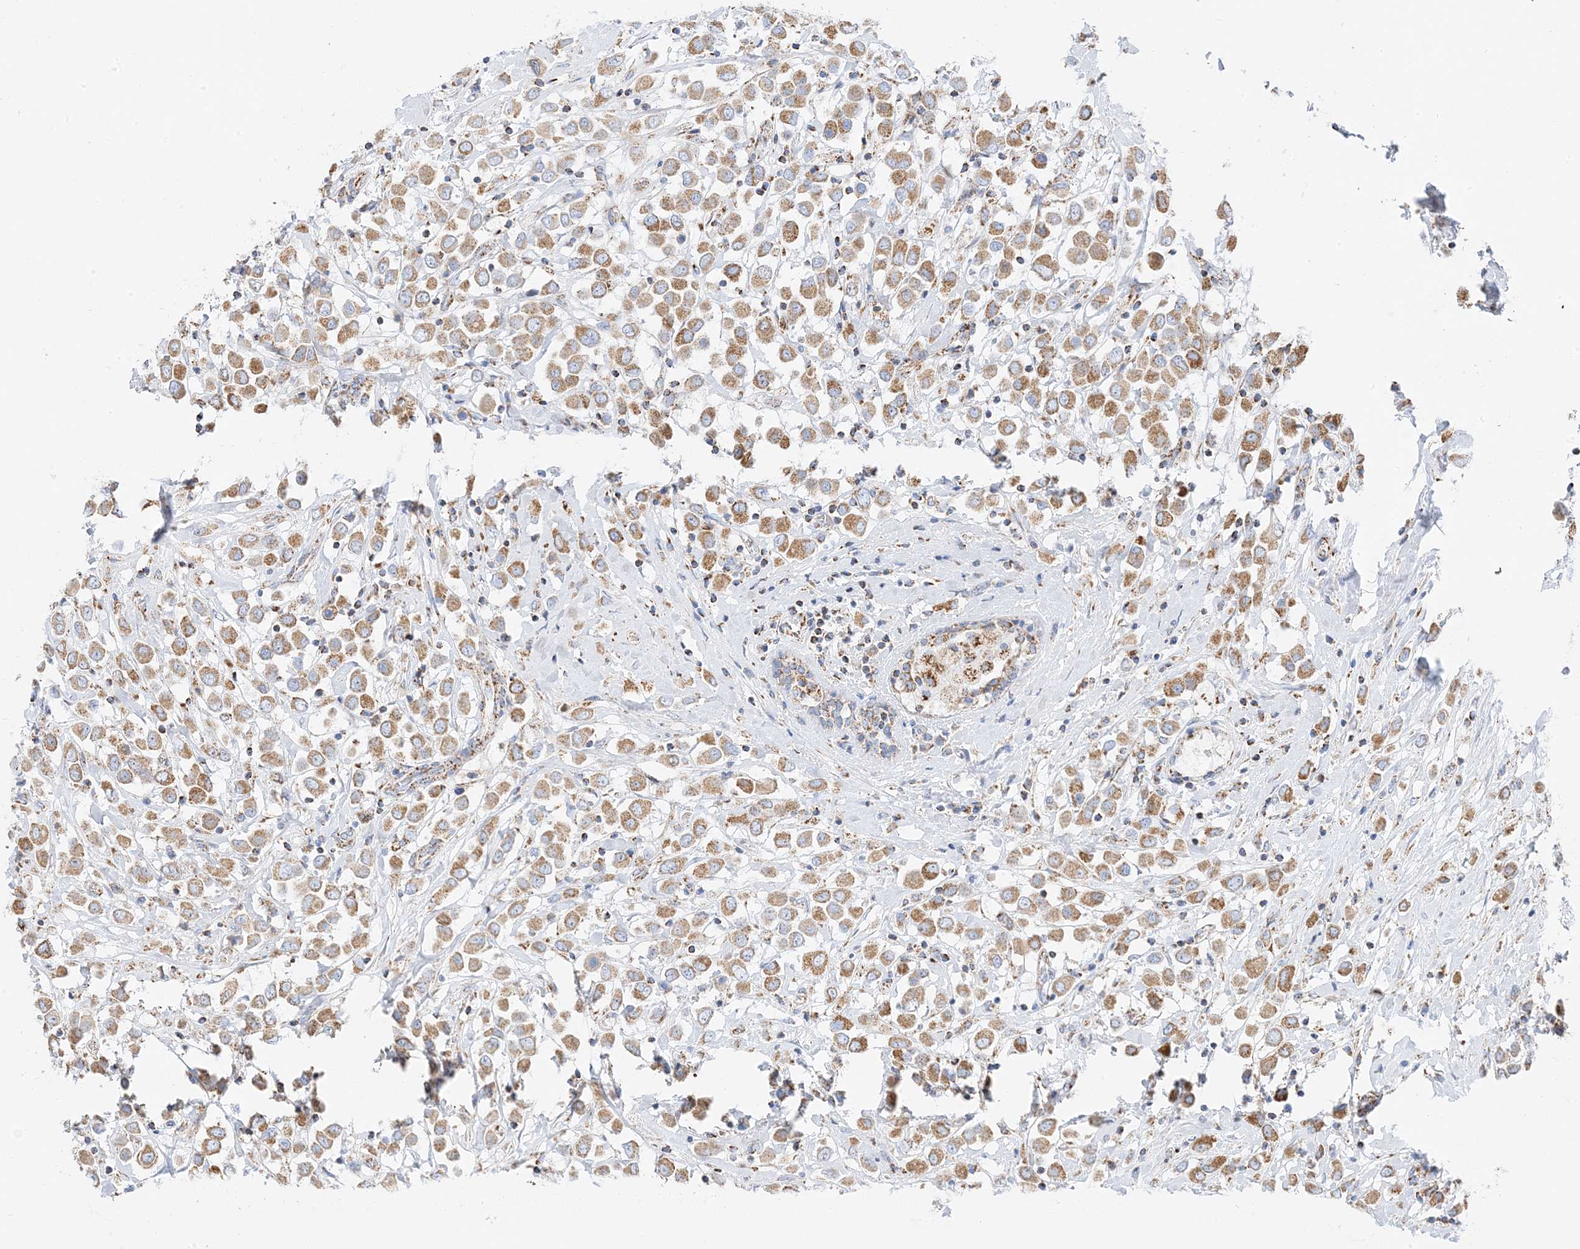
{"staining": {"intensity": "moderate", "quantity": ">75%", "location": "cytoplasmic/membranous"}, "tissue": "breast cancer", "cell_type": "Tumor cells", "image_type": "cancer", "snomed": [{"axis": "morphology", "description": "Duct carcinoma"}, {"axis": "topography", "description": "Breast"}], "caption": "Immunohistochemical staining of breast invasive ductal carcinoma shows moderate cytoplasmic/membranous protein expression in about >75% of tumor cells.", "gene": "CAPN13", "patient": {"sex": "female", "age": 61}}